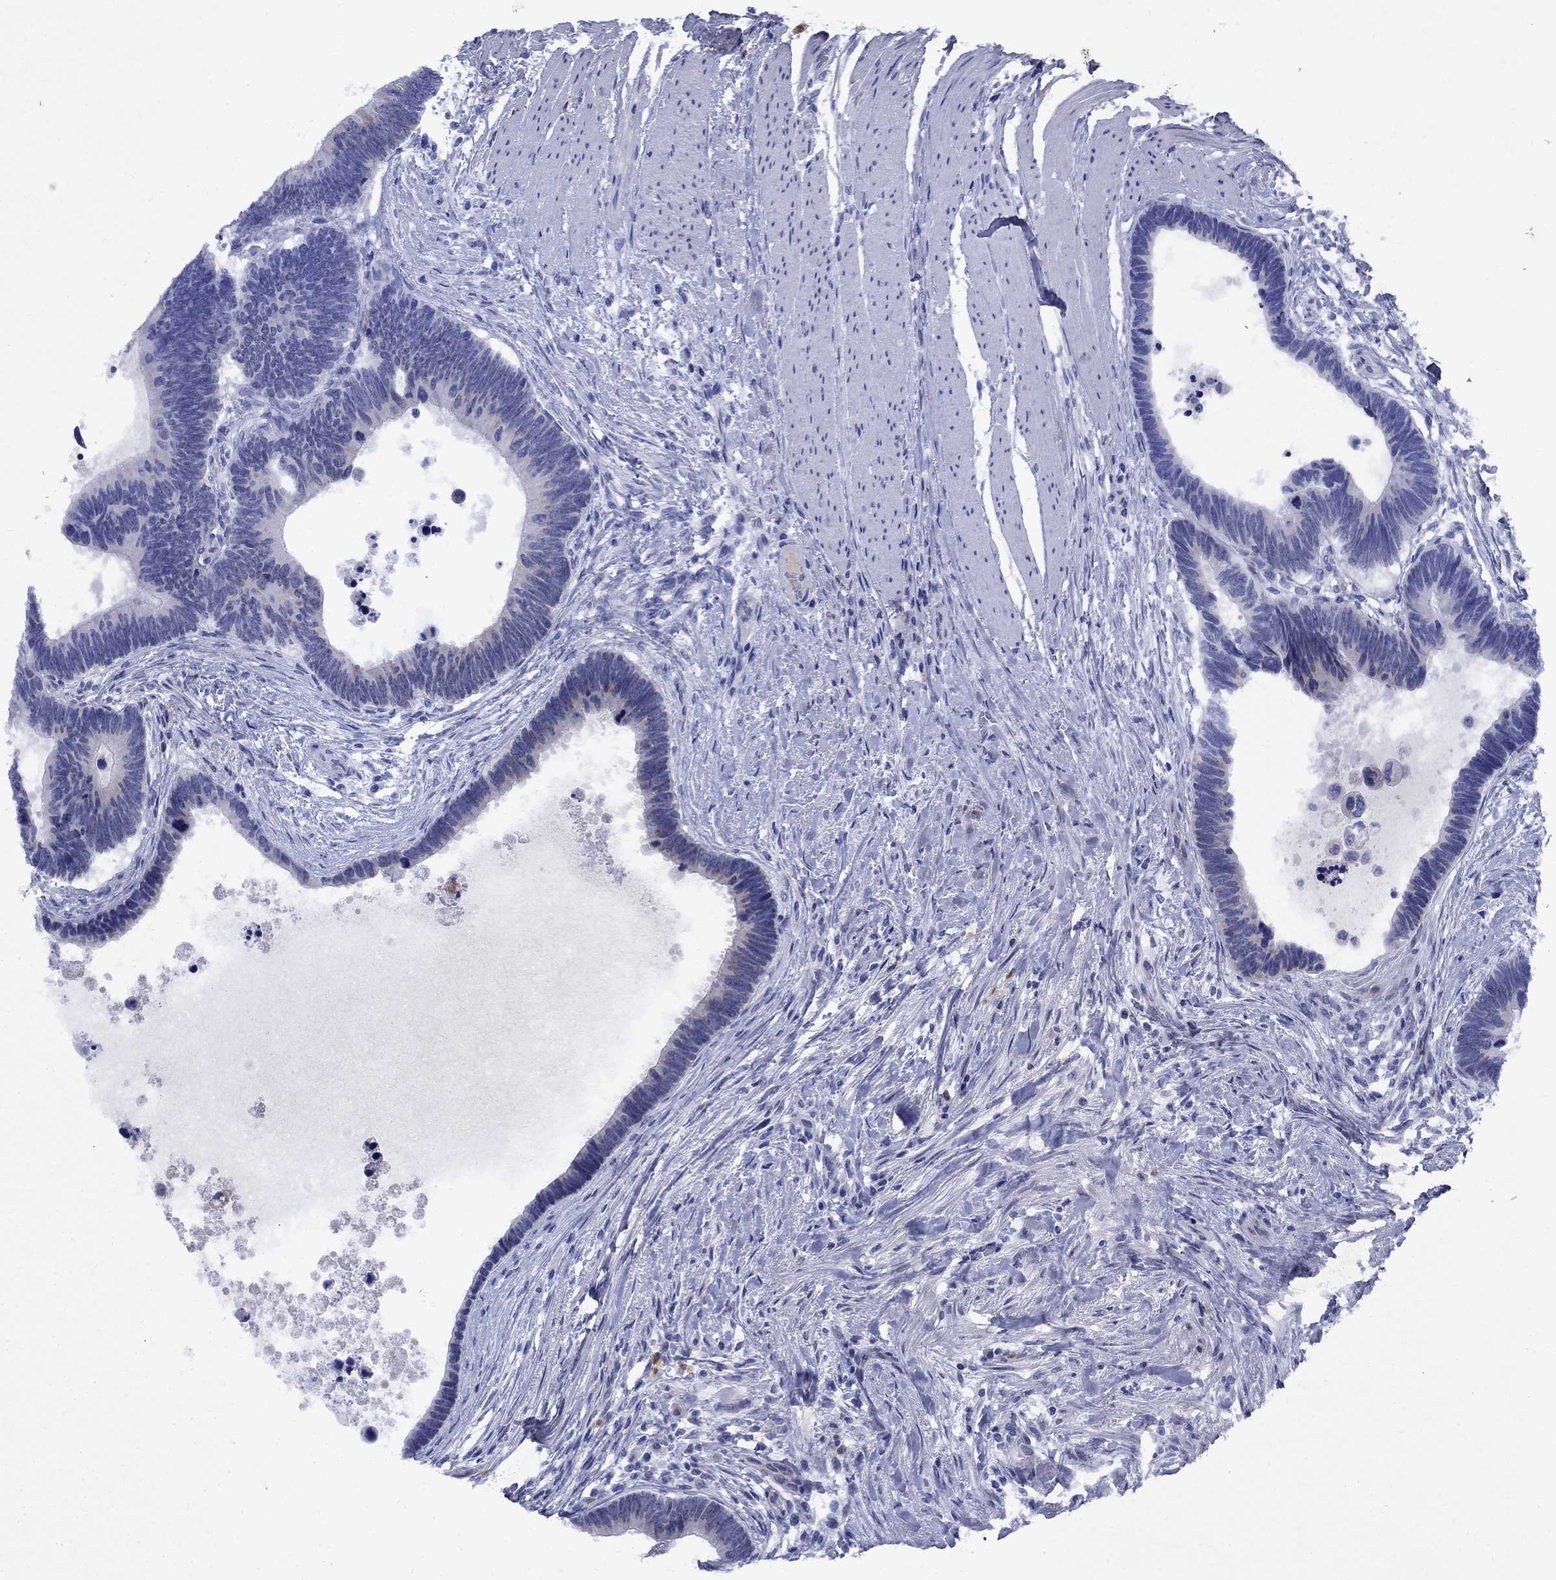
{"staining": {"intensity": "negative", "quantity": "none", "location": "none"}, "tissue": "colorectal cancer", "cell_type": "Tumor cells", "image_type": "cancer", "snomed": [{"axis": "morphology", "description": "Adenocarcinoma, NOS"}, {"axis": "topography", "description": "Colon"}], "caption": "Immunohistochemistry (IHC) of human colorectal adenocarcinoma displays no staining in tumor cells. Brightfield microscopy of immunohistochemistry stained with DAB (3,3'-diaminobenzidine) (brown) and hematoxylin (blue), captured at high magnification.", "gene": "STAB2", "patient": {"sex": "female", "age": 77}}